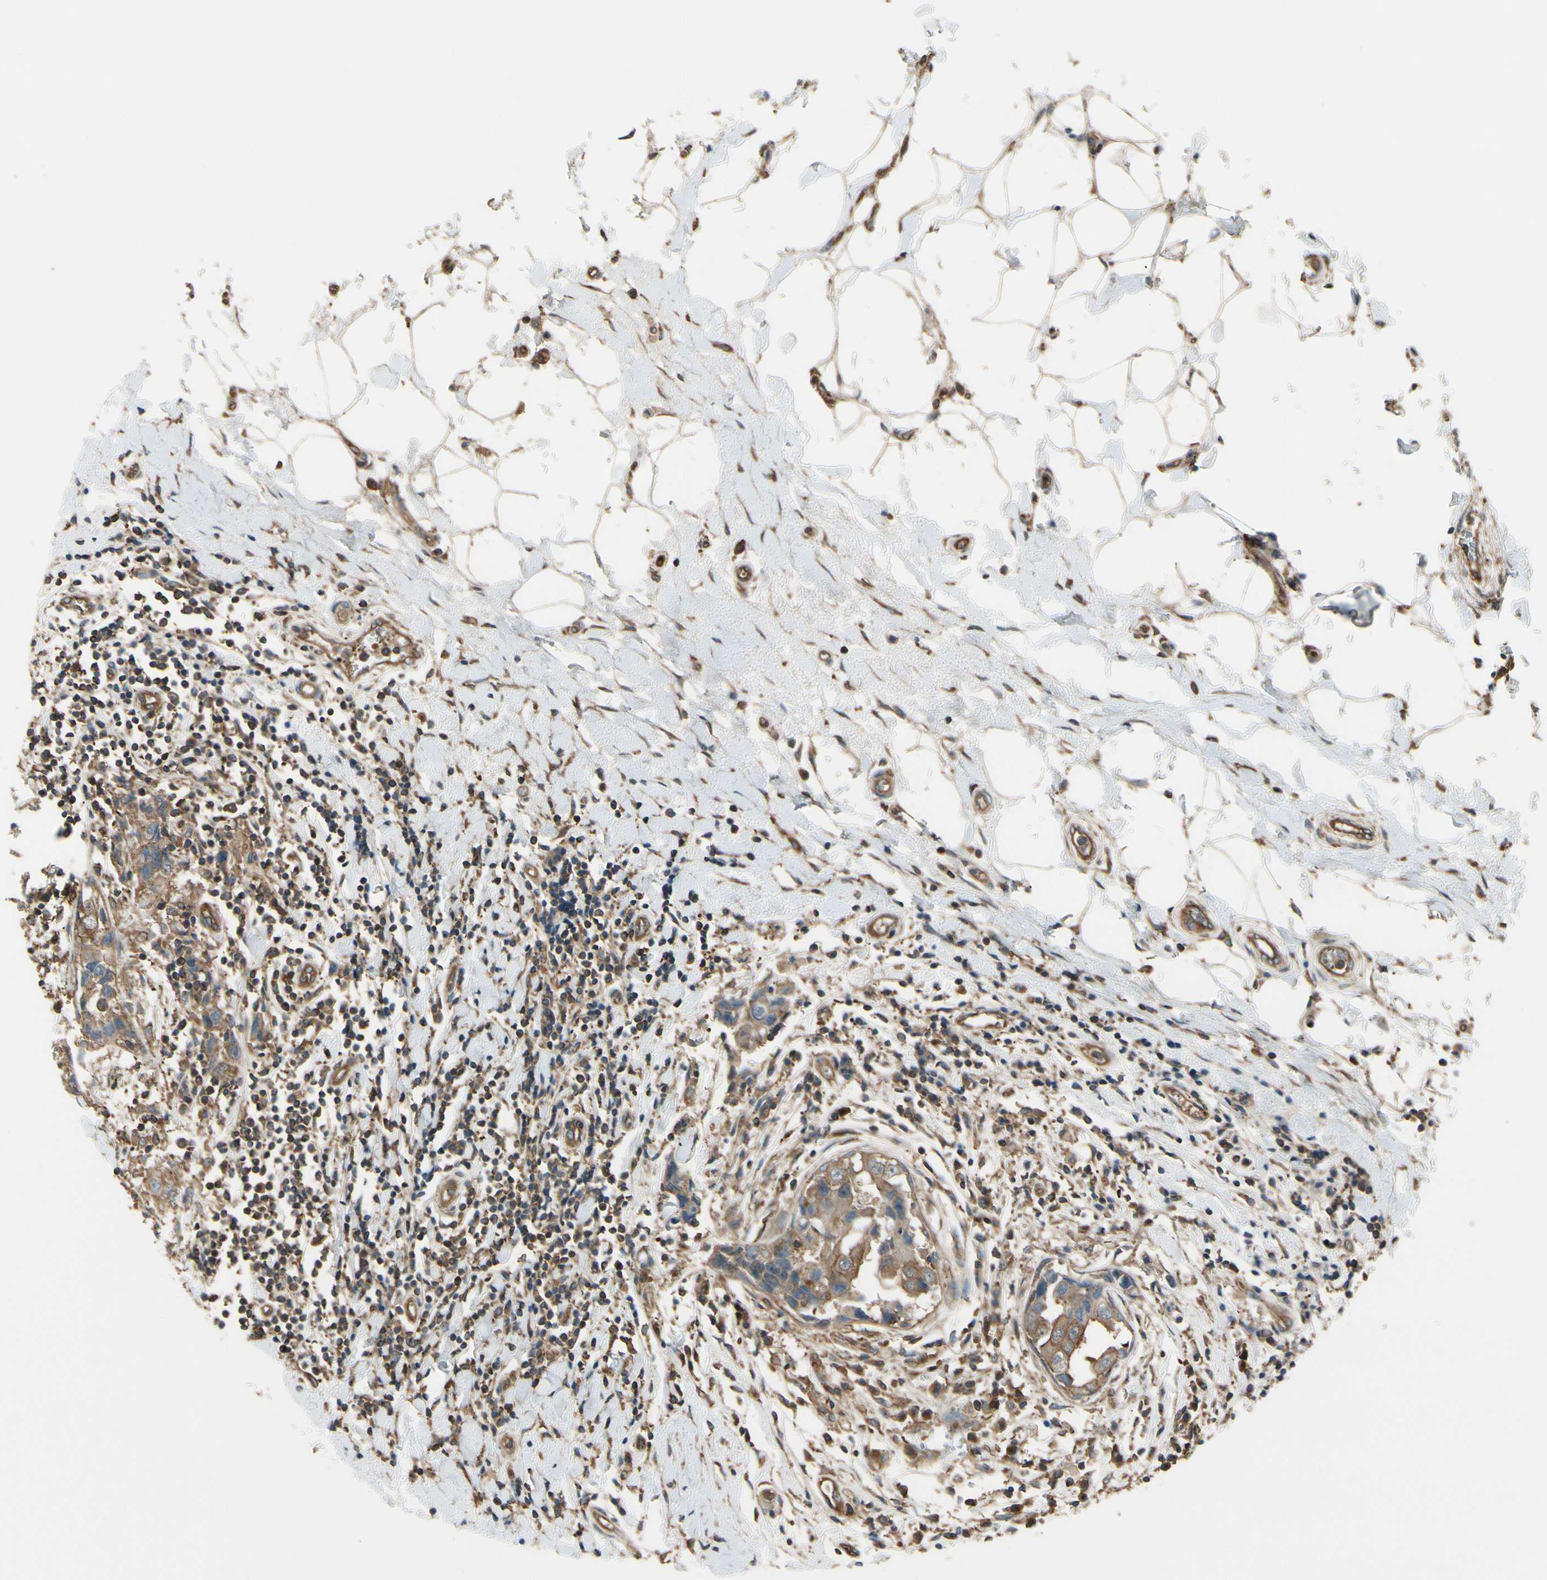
{"staining": {"intensity": "moderate", "quantity": ">75%", "location": "cytoplasmic/membranous"}, "tissue": "breast cancer", "cell_type": "Tumor cells", "image_type": "cancer", "snomed": [{"axis": "morphology", "description": "Duct carcinoma"}, {"axis": "topography", "description": "Breast"}], "caption": "The histopathology image reveals staining of breast infiltrating ductal carcinoma, revealing moderate cytoplasmic/membranous protein expression (brown color) within tumor cells.", "gene": "EPS15", "patient": {"sex": "female", "age": 27}}